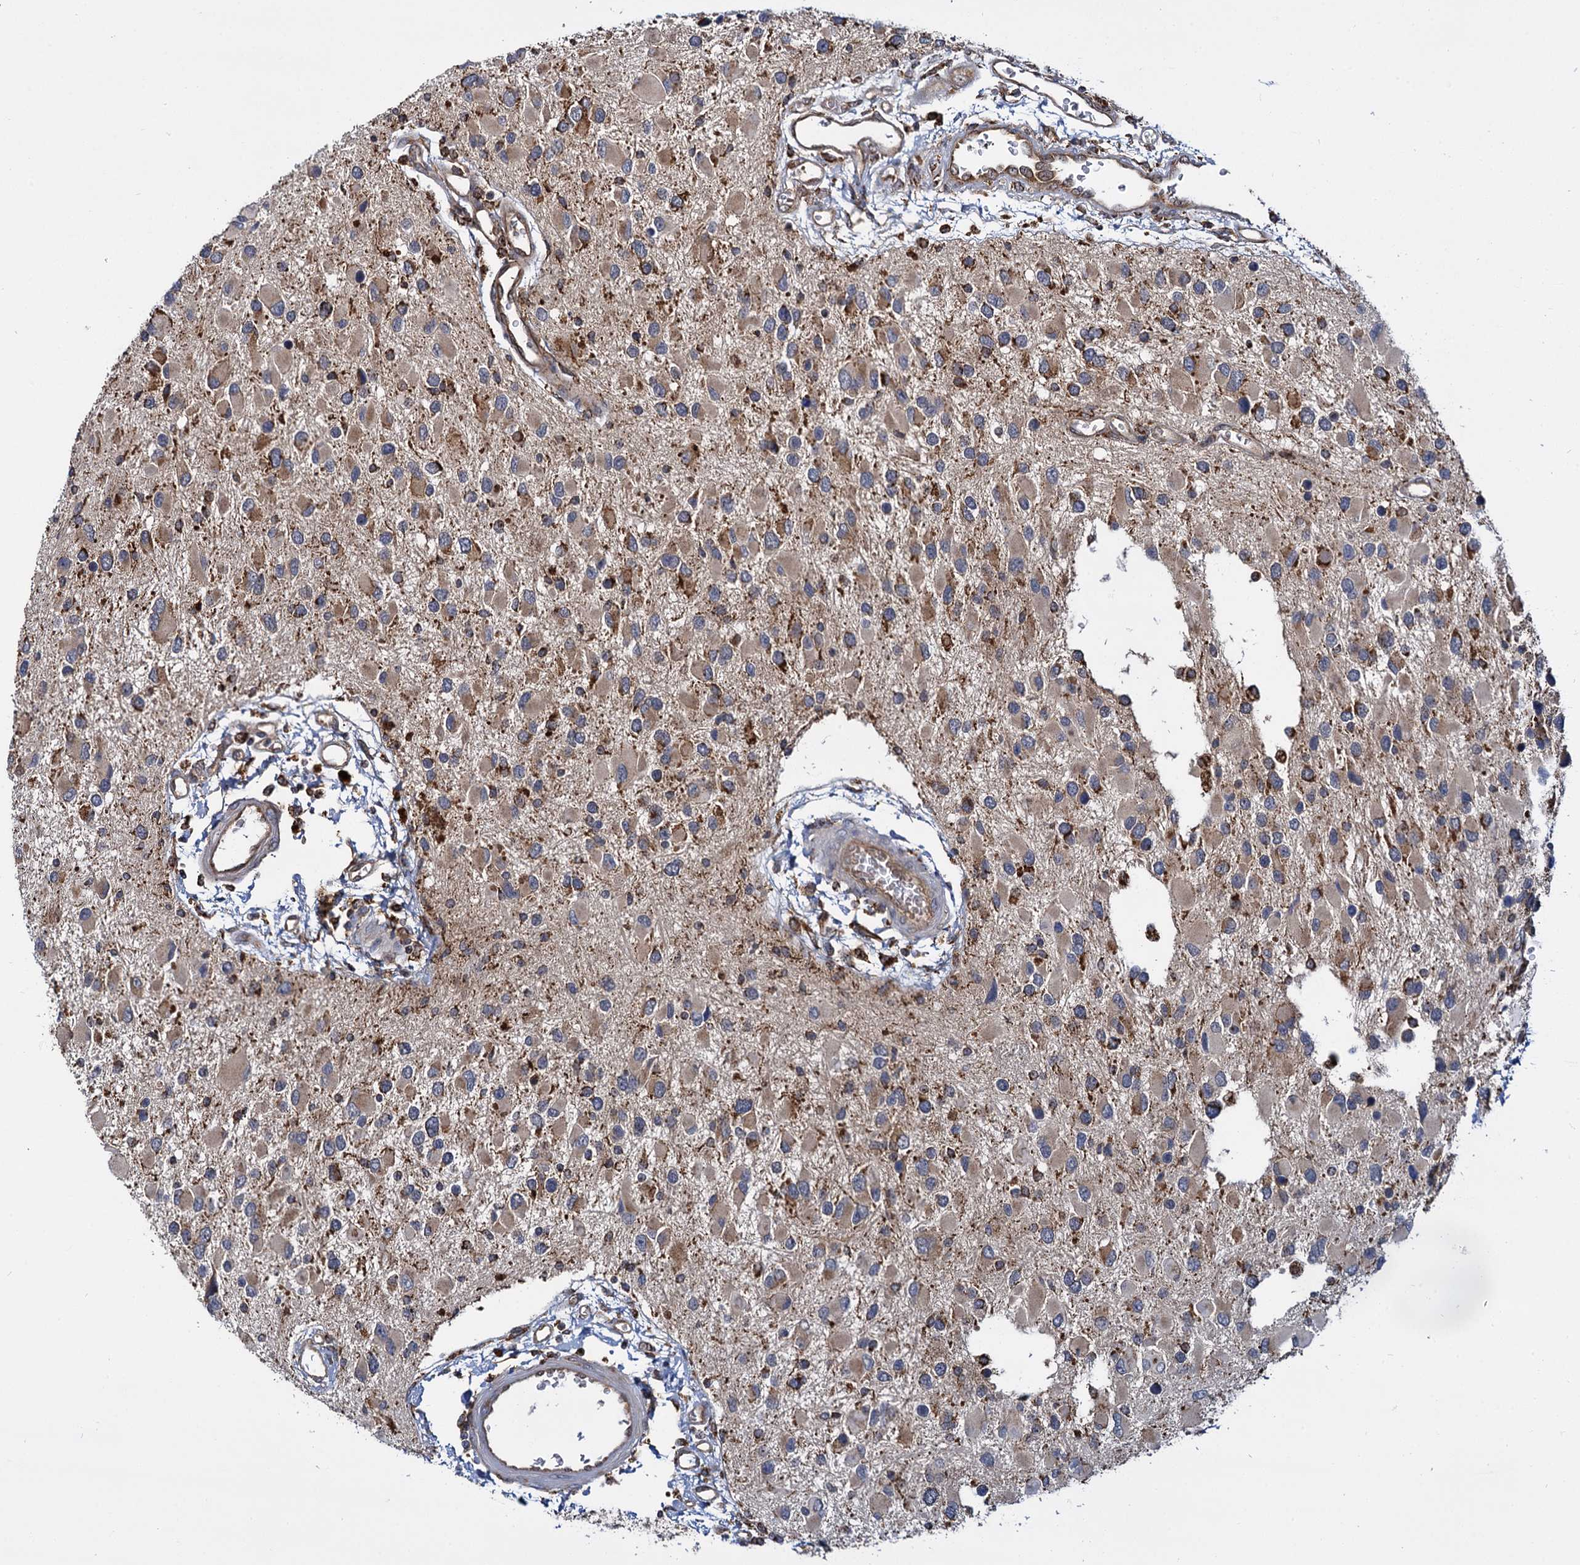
{"staining": {"intensity": "weak", "quantity": ">75%", "location": "cytoplasmic/membranous"}, "tissue": "glioma", "cell_type": "Tumor cells", "image_type": "cancer", "snomed": [{"axis": "morphology", "description": "Glioma, malignant, High grade"}, {"axis": "topography", "description": "Brain"}], "caption": "The histopathology image exhibits a brown stain indicating the presence of a protein in the cytoplasmic/membranous of tumor cells in high-grade glioma (malignant).", "gene": "UFM1", "patient": {"sex": "male", "age": 53}}